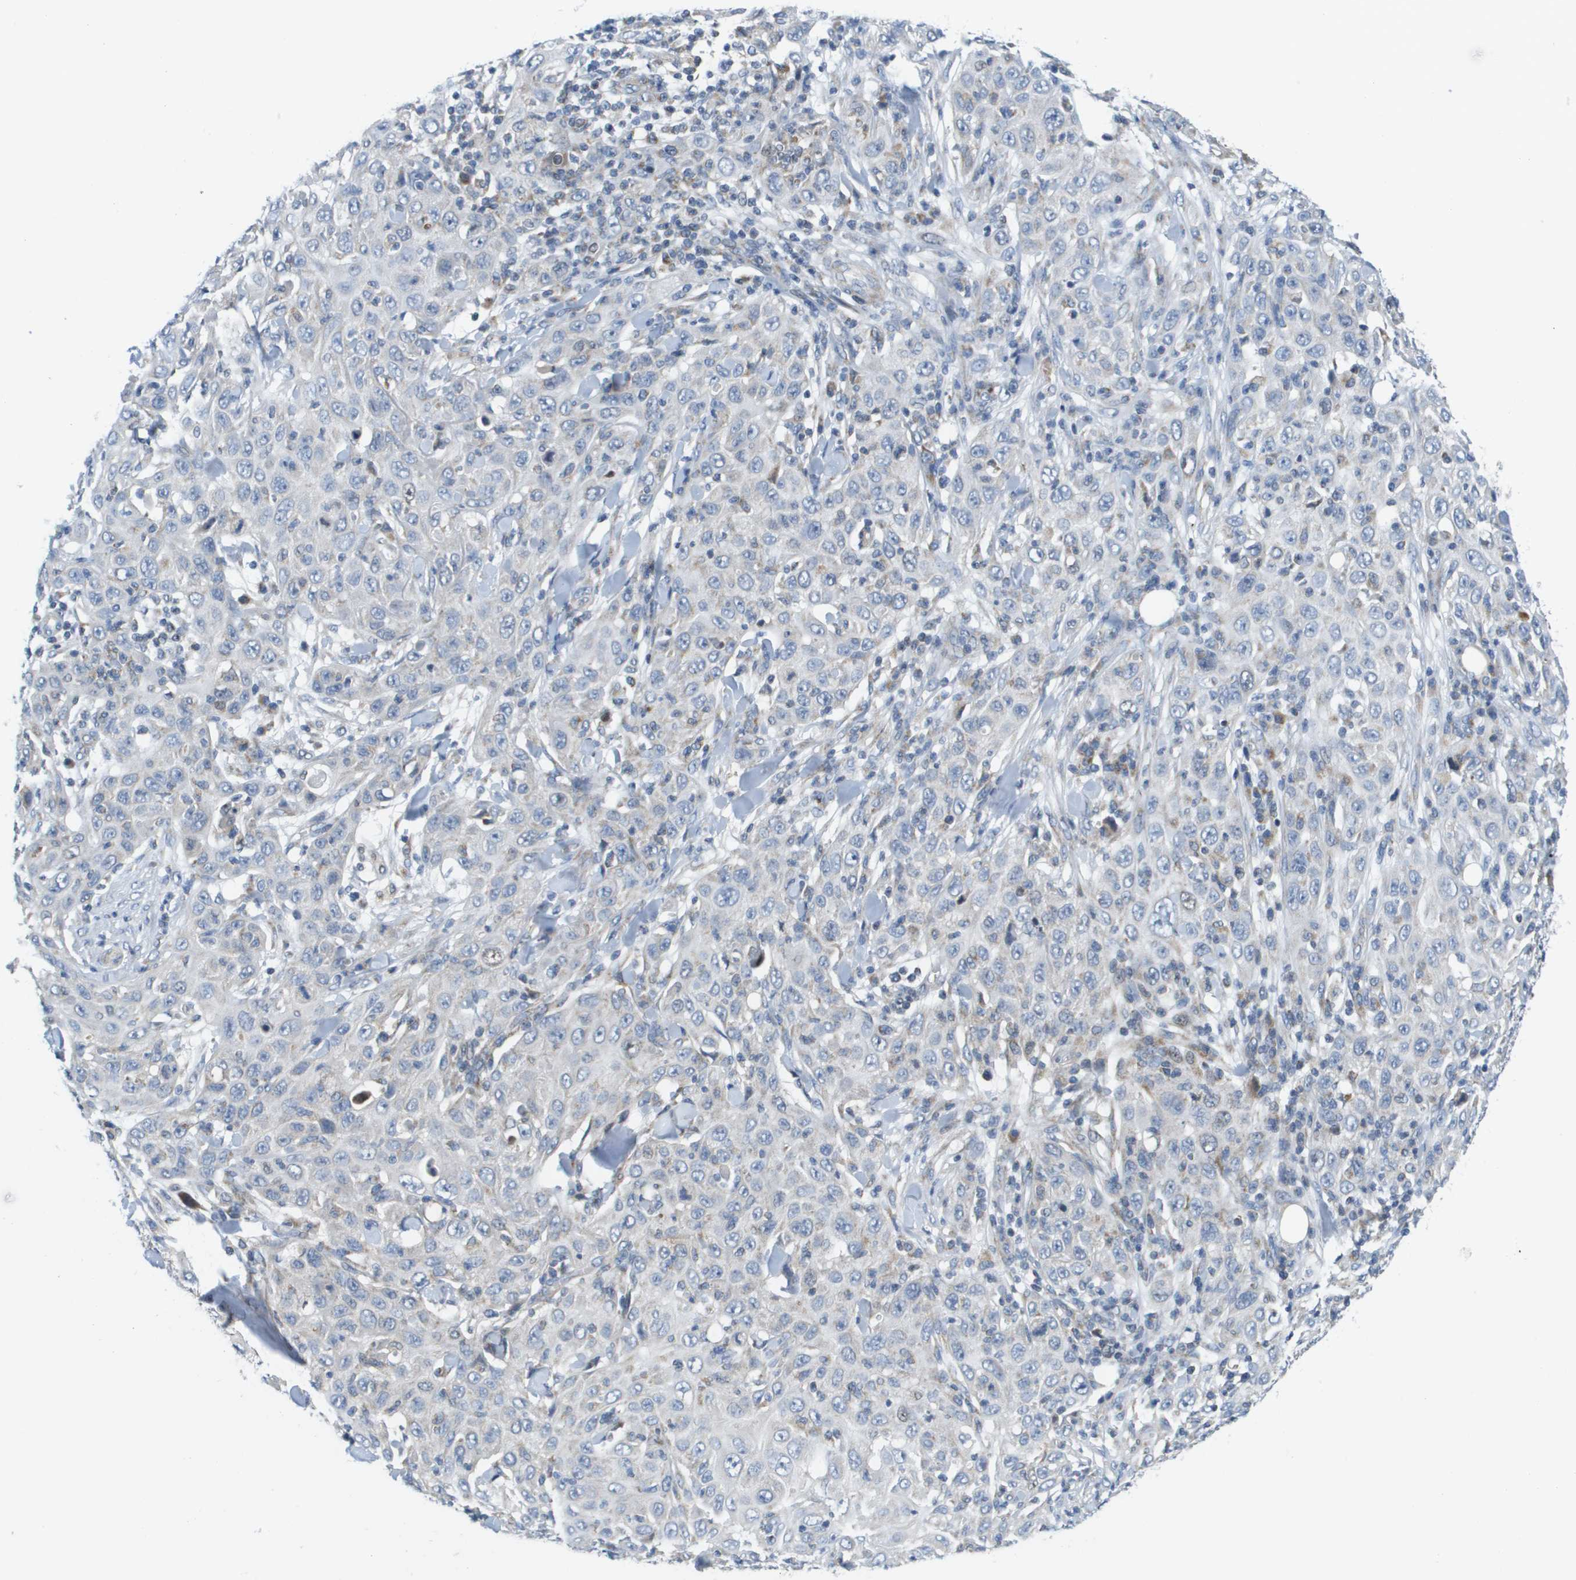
{"staining": {"intensity": "negative", "quantity": "none", "location": "none"}, "tissue": "skin cancer", "cell_type": "Tumor cells", "image_type": "cancer", "snomed": [{"axis": "morphology", "description": "Squamous cell carcinoma, NOS"}, {"axis": "topography", "description": "Skin"}], "caption": "High magnification brightfield microscopy of squamous cell carcinoma (skin) stained with DAB (brown) and counterstained with hematoxylin (blue): tumor cells show no significant positivity.", "gene": "KRT23", "patient": {"sex": "female", "age": 88}}